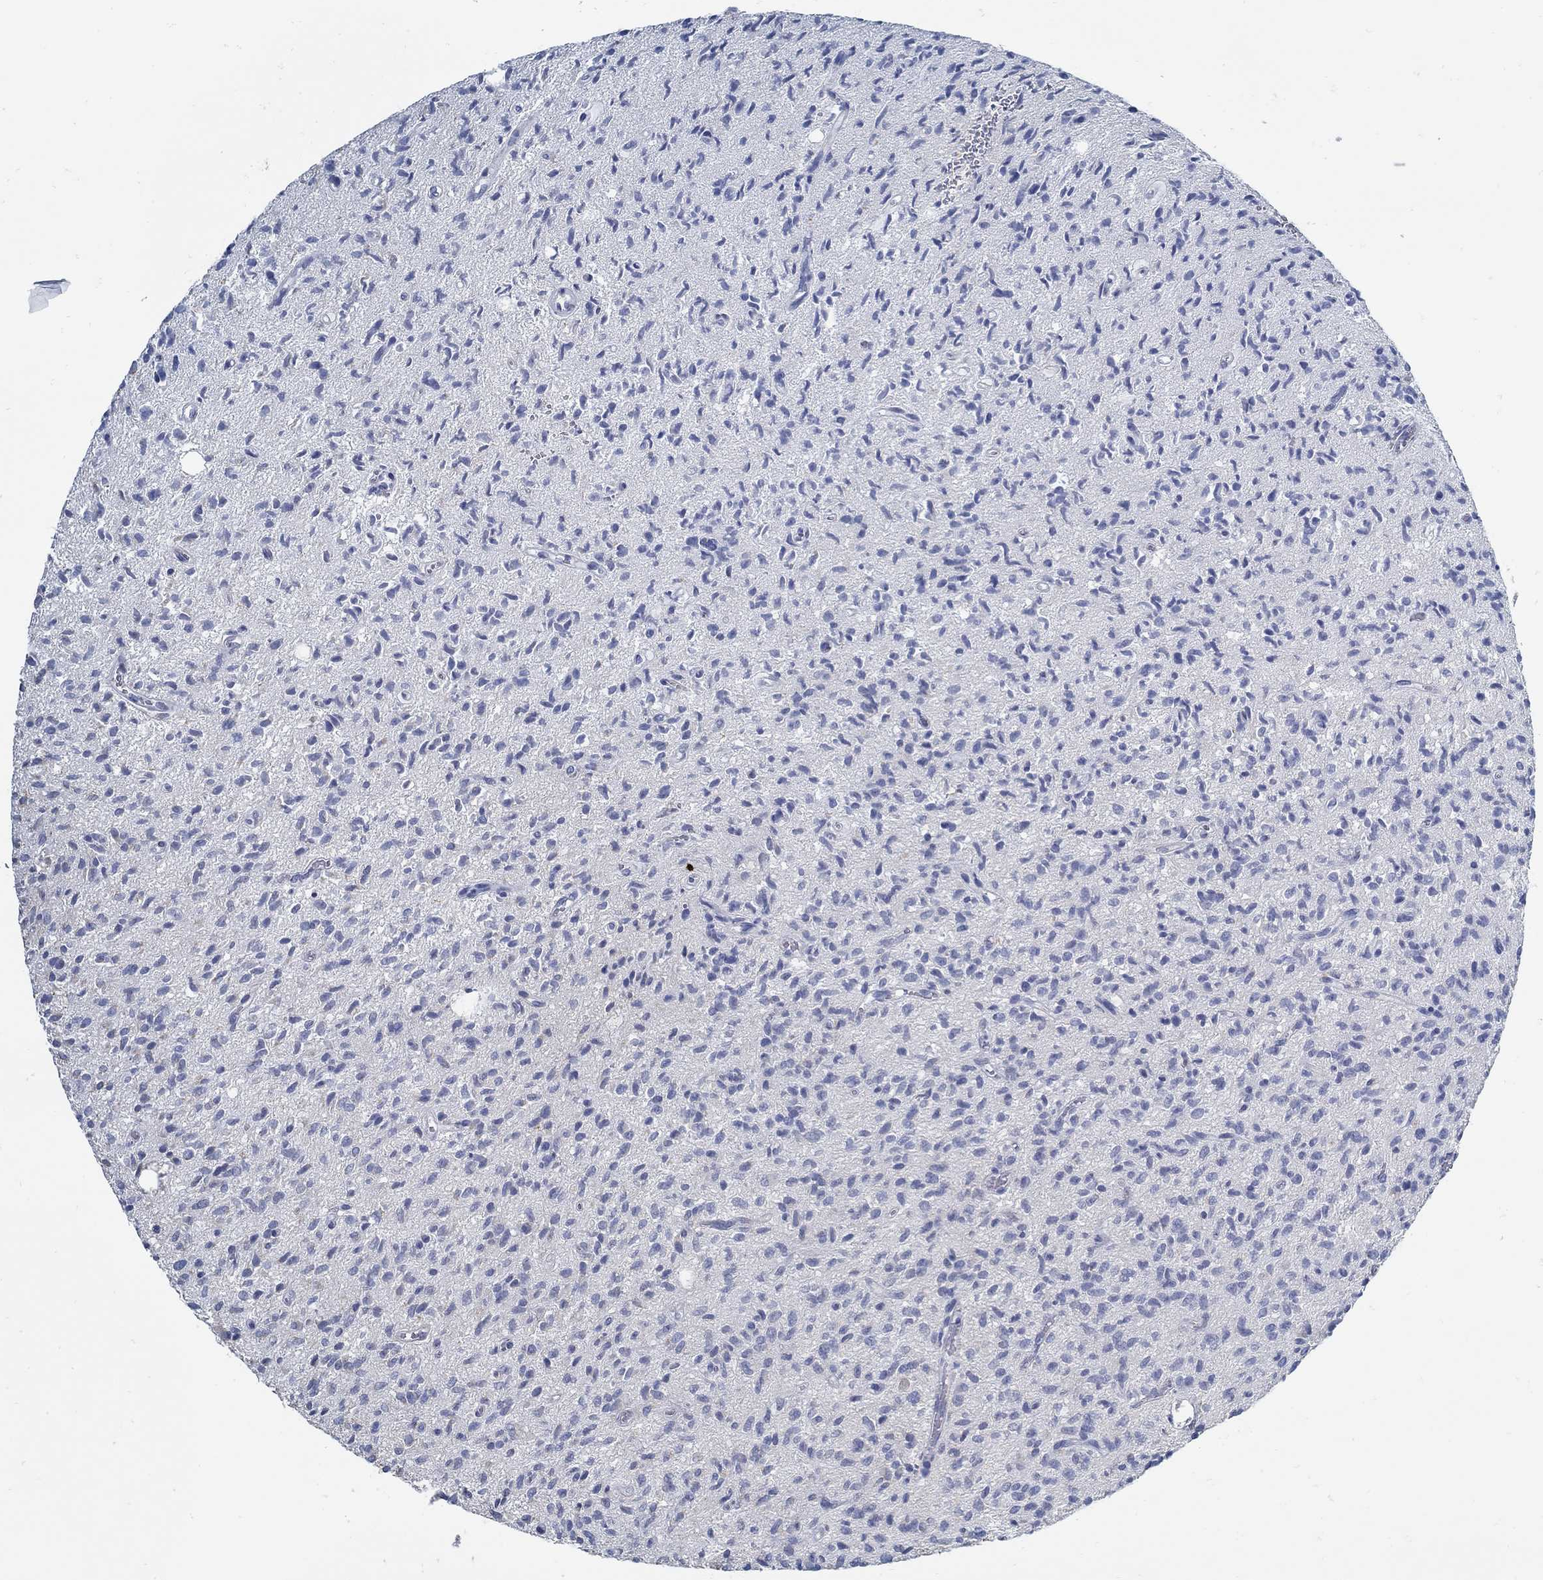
{"staining": {"intensity": "negative", "quantity": "none", "location": "none"}, "tissue": "glioma", "cell_type": "Tumor cells", "image_type": "cancer", "snomed": [{"axis": "morphology", "description": "Glioma, malignant, High grade"}, {"axis": "topography", "description": "Brain"}], "caption": "A micrograph of malignant high-grade glioma stained for a protein shows no brown staining in tumor cells.", "gene": "ZFAND4", "patient": {"sex": "male", "age": 64}}